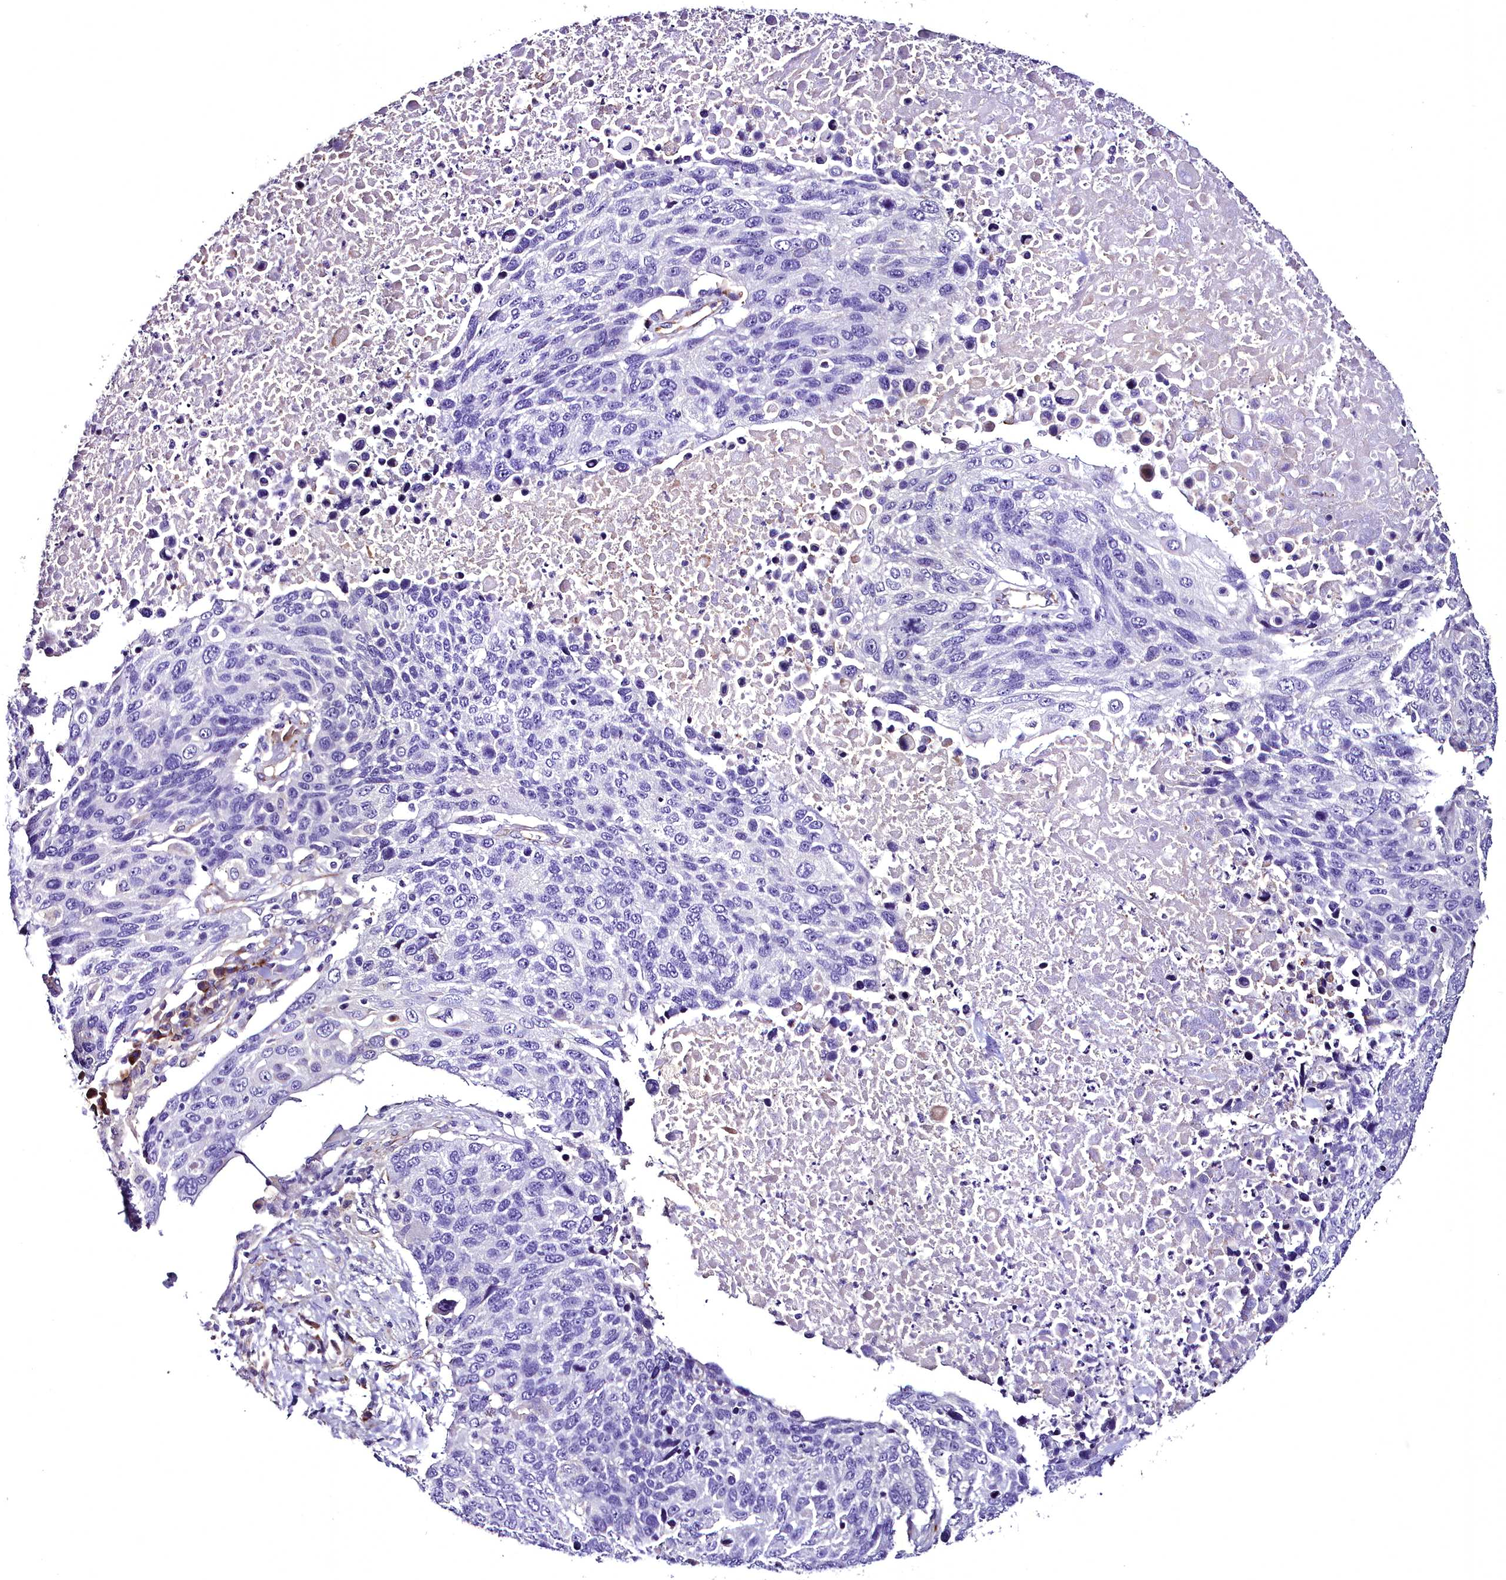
{"staining": {"intensity": "negative", "quantity": "none", "location": "none"}, "tissue": "lung cancer", "cell_type": "Tumor cells", "image_type": "cancer", "snomed": [{"axis": "morphology", "description": "Normal tissue, NOS"}, {"axis": "morphology", "description": "Squamous cell carcinoma, NOS"}, {"axis": "topography", "description": "Lymph node"}, {"axis": "topography", "description": "Lung"}], "caption": "Immunohistochemical staining of lung squamous cell carcinoma demonstrates no significant expression in tumor cells.", "gene": "MS4A18", "patient": {"sex": "male", "age": 66}}